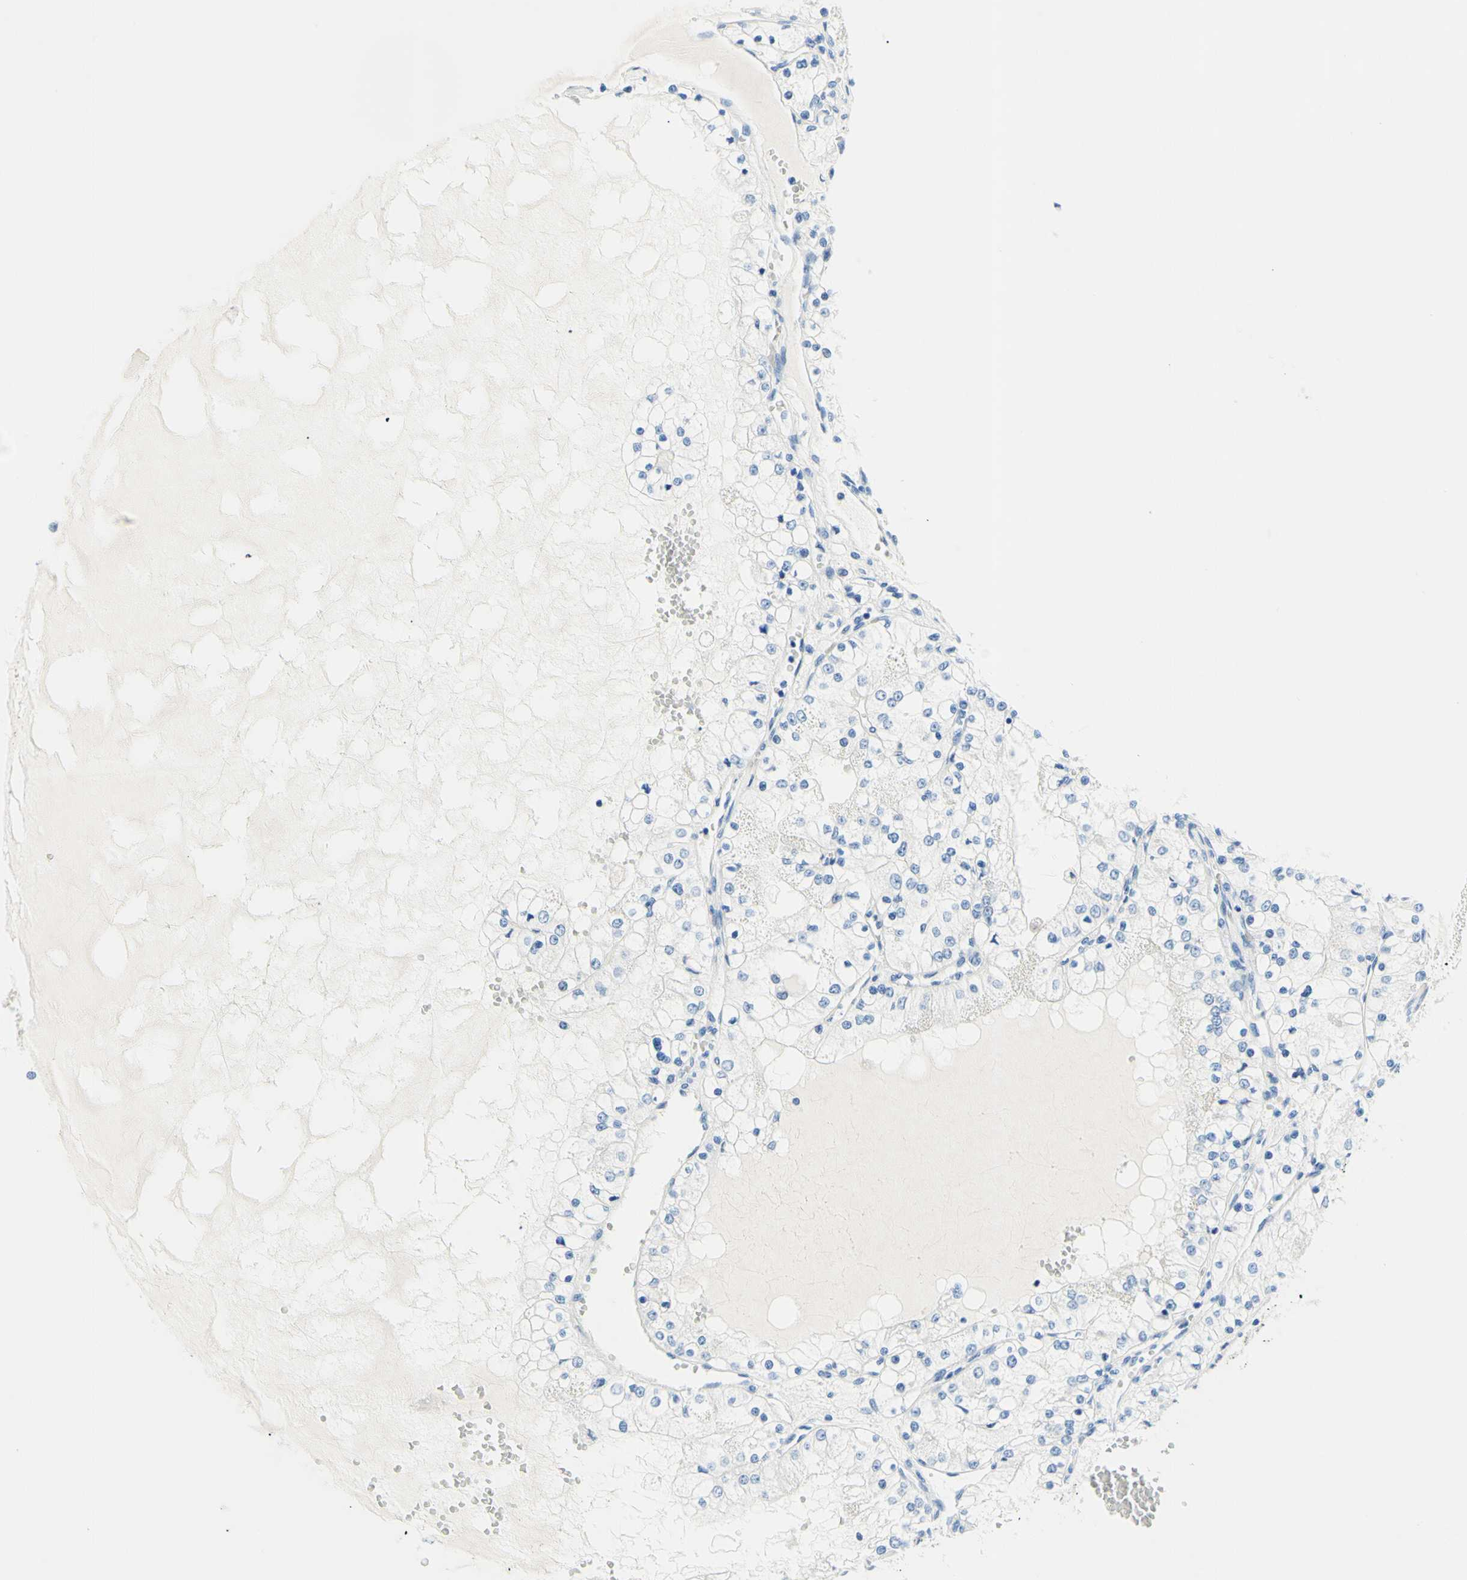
{"staining": {"intensity": "negative", "quantity": "none", "location": "none"}, "tissue": "renal cancer", "cell_type": "Tumor cells", "image_type": "cancer", "snomed": [{"axis": "morphology", "description": "Adenocarcinoma, NOS"}, {"axis": "topography", "description": "Kidney"}], "caption": "Histopathology image shows no protein positivity in tumor cells of renal cancer tissue.", "gene": "MYH2", "patient": {"sex": "male", "age": 68}}